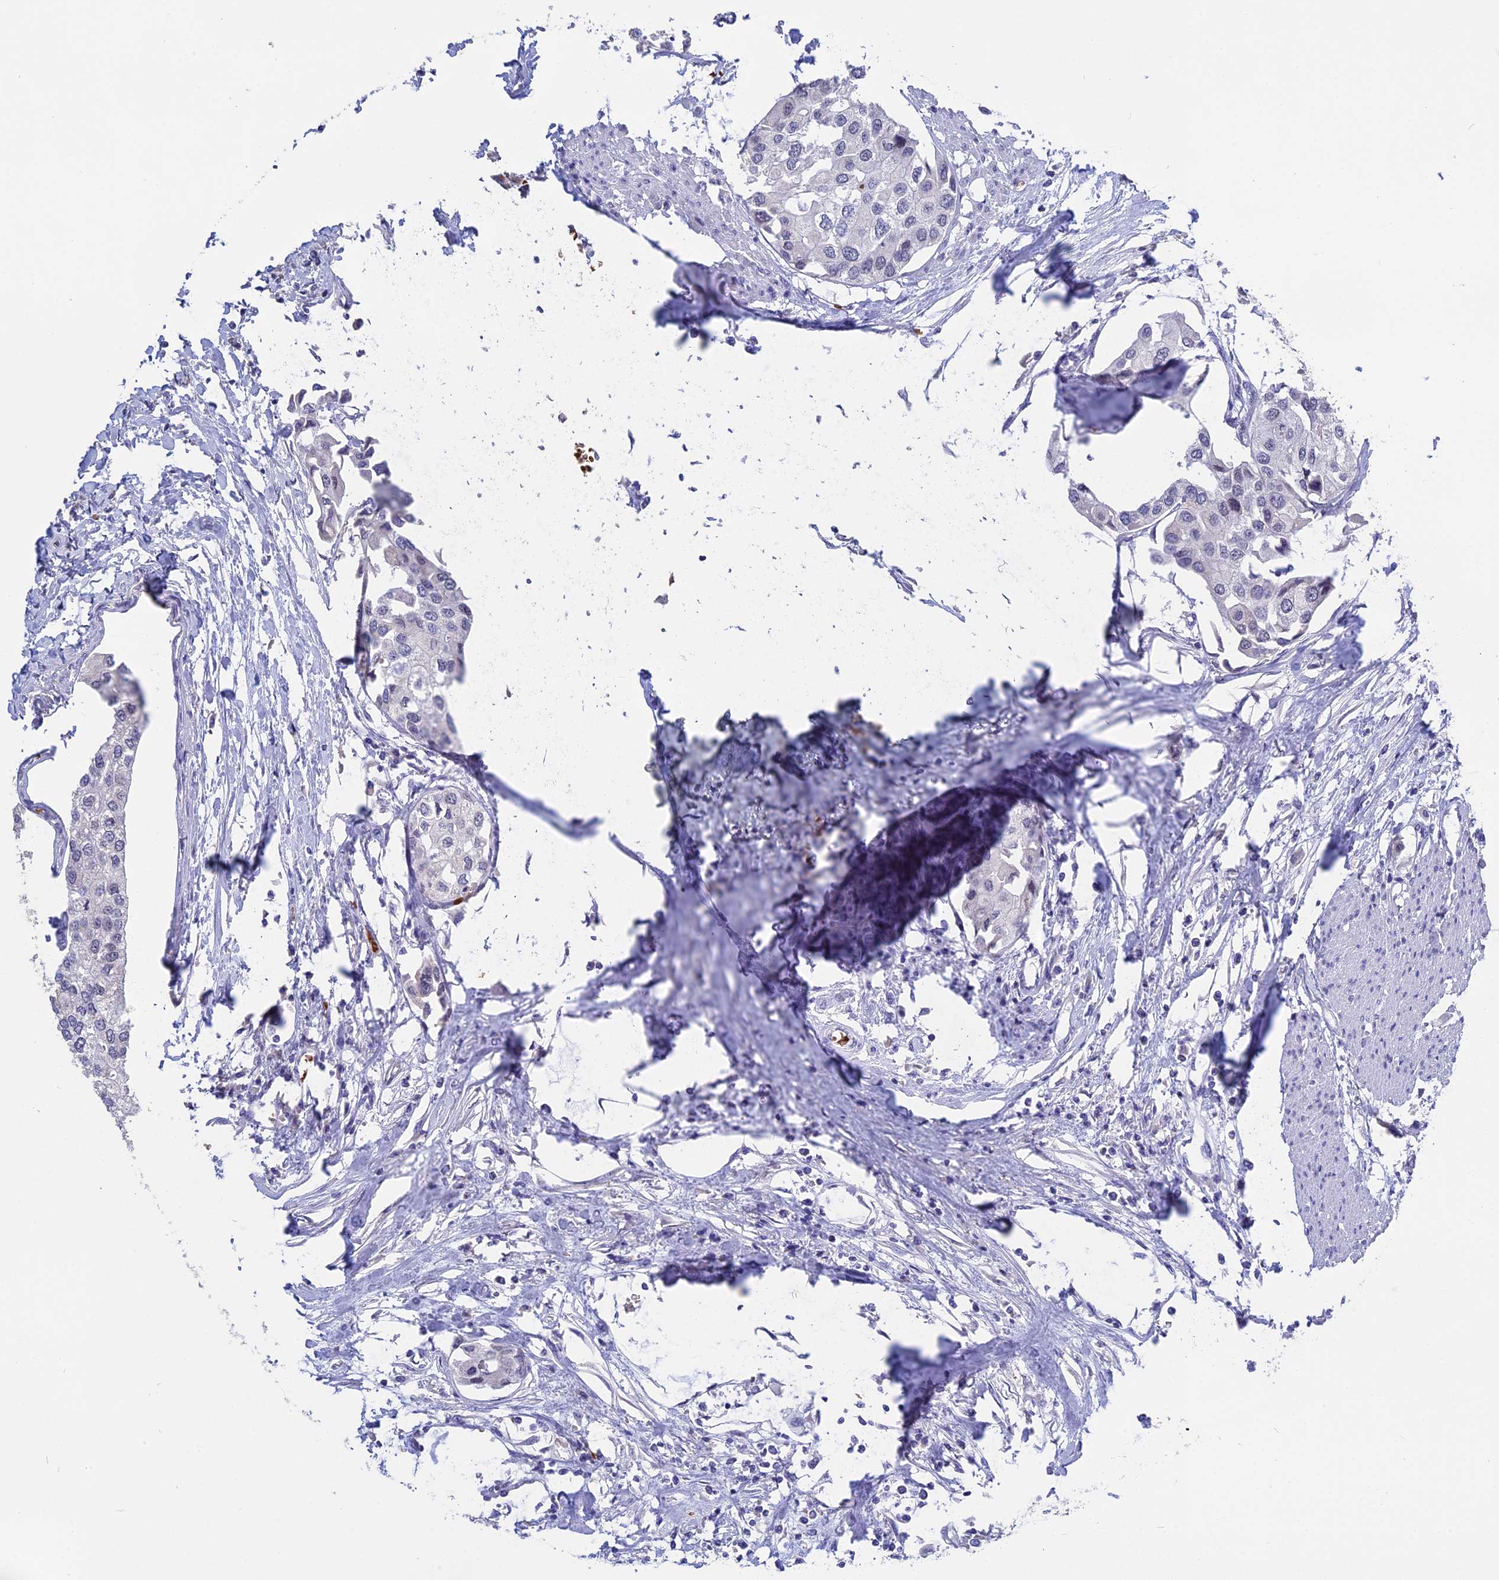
{"staining": {"intensity": "negative", "quantity": "none", "location": "none"}, "tissue": "urothelial cancer", "cell_type": "Tumor cells", "image_type": "cancer", "snomed": [{"axis": "morphology", "description": "Urothelial carcinoma, High grade"}, {"axis": "topography", "description": "Urinary bladder"}], "caption": "Immunohistochemistry of human high-grade urothelial carcinoma demonstrates no positivity in tumor cells. (Immunohistochemistry, brightfield microscopy, high magnification).", "gene": "KNOP1", "patient": {"sex": "male", "age": 64}}